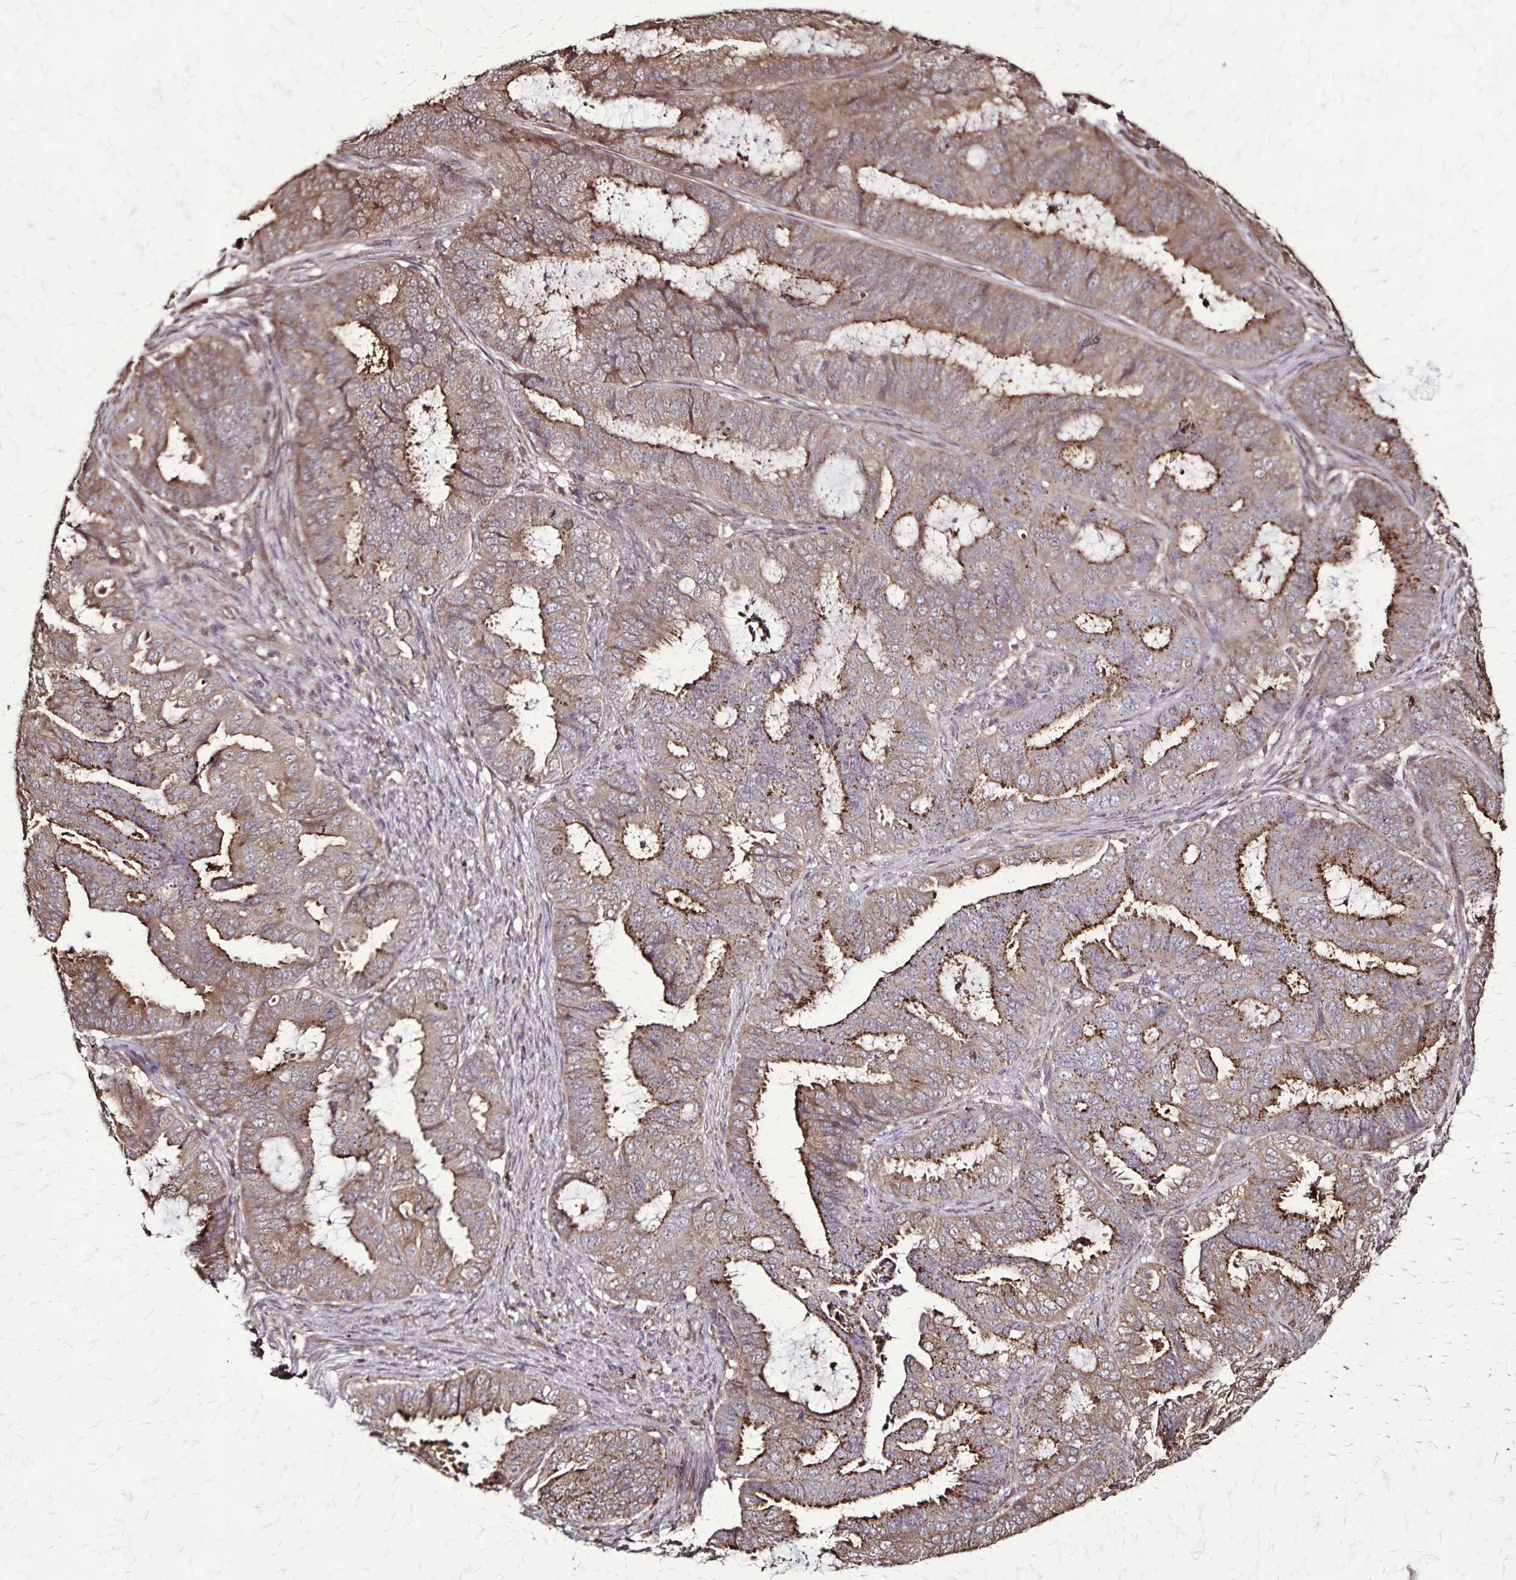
{"staining": {"intensity": "moderate", "quantity": "25%-75%", "location": "cytoplasmic/membranous"}, "tissue": "endometrial cancer", "cell_type": "Tumor cells", "image_type": "cancer", "snomed": [{"axis": "morphology", "description": "Adenocarcinoma, NOS"}, {"axis": "topography", "description": "Endometrium"}], "caption": "The image displays immunohistochemical staining of endometrial adenocarcinoma. There is moderate cytoplasmic/membranous positivity is identified in about 25%-75% of tumor cells.", "gene": "CHMP1B", "patient": {"sex": "female", "age": 51}}